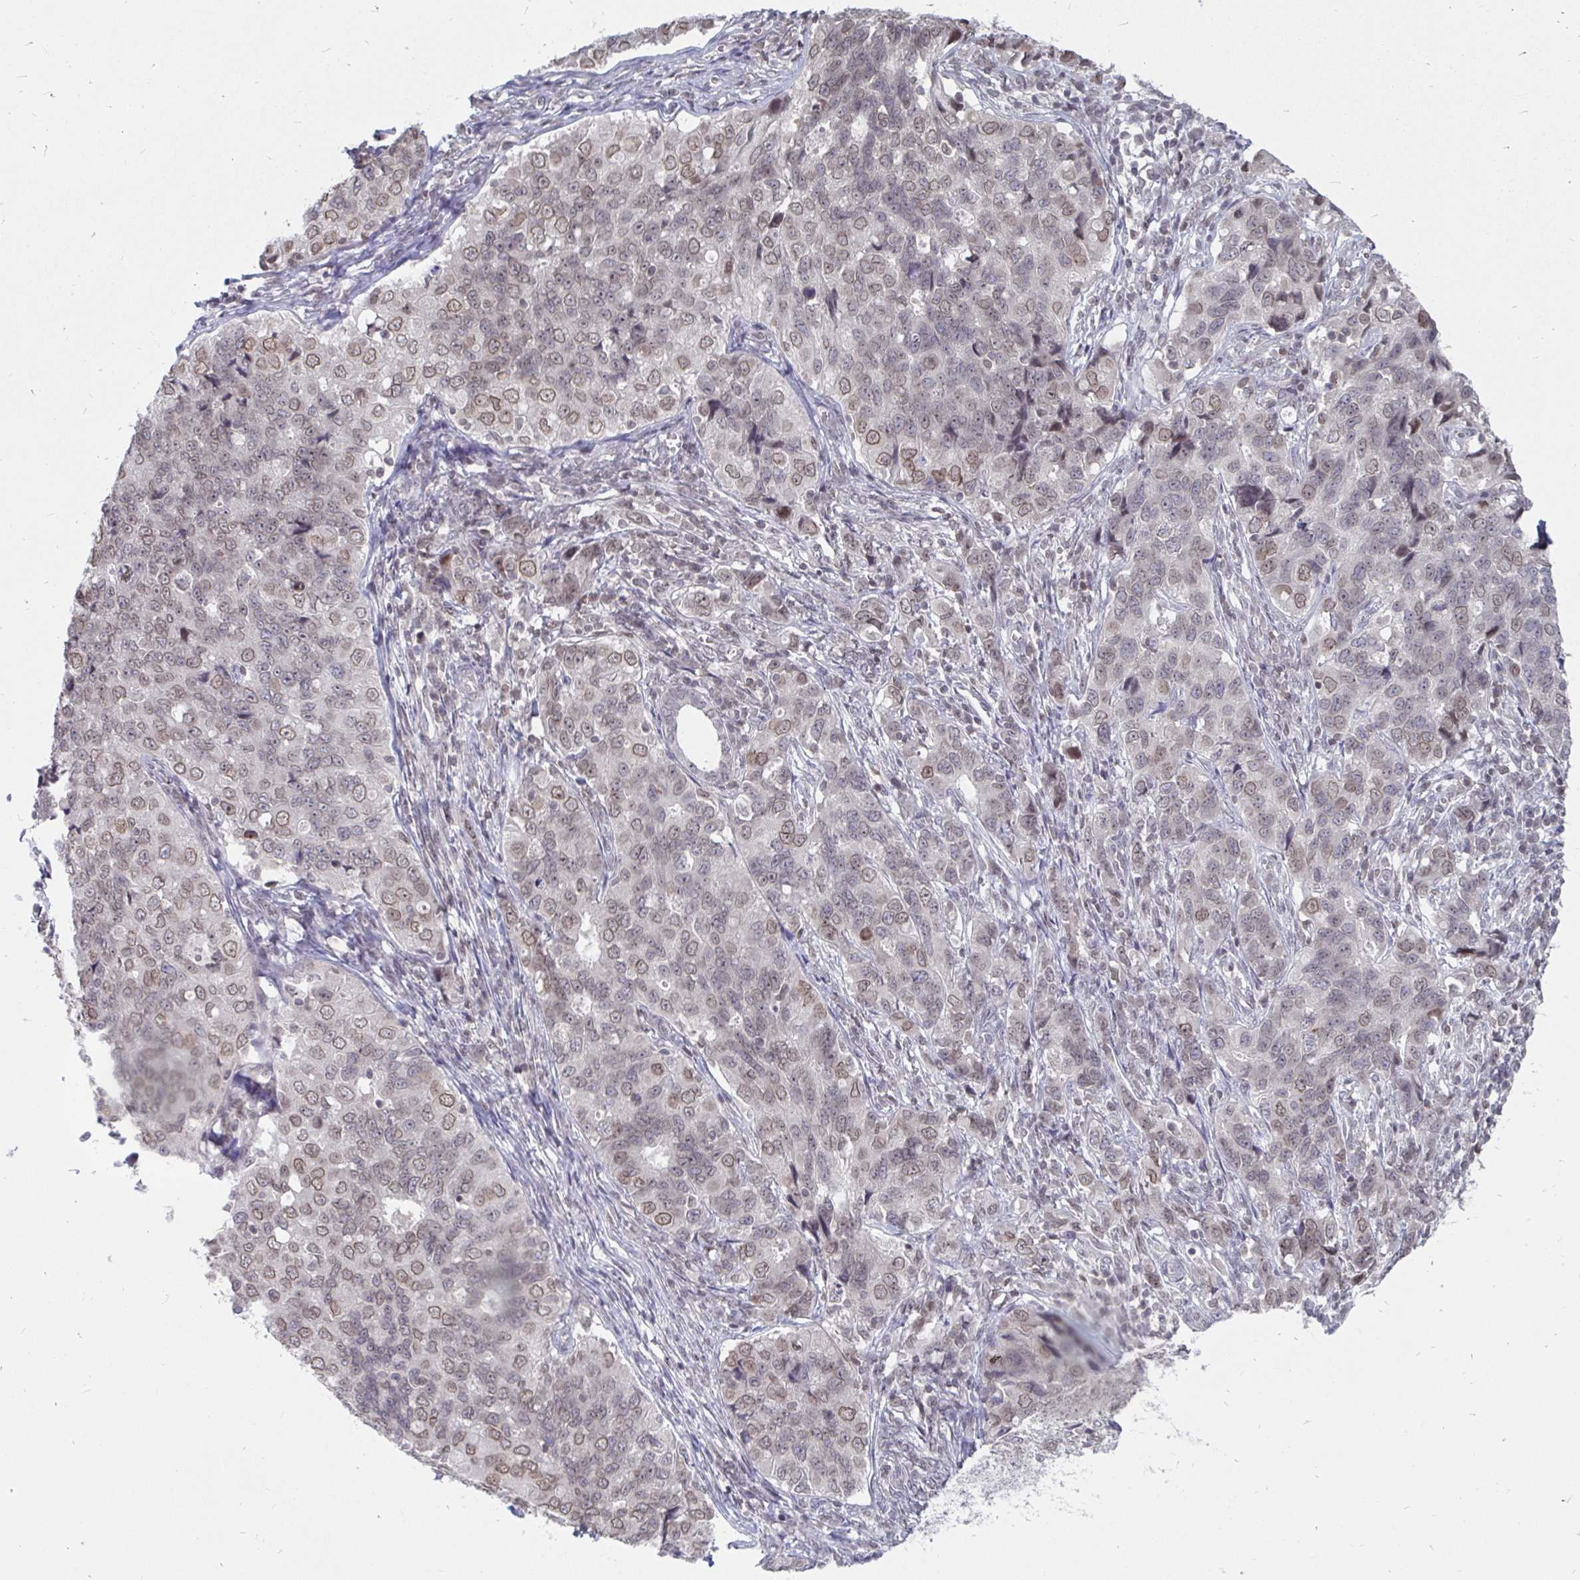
{"staining": {"intensity": "weak", "quantity": "25%-75%", "location": "nuclear"}, "tissue": "endometrial cancer", "cell_type": "Tumor cells", "image_type": "cancer", "snomed": [{"axis": "morphology", "description": "Adenocarcinoma, NOS"}, {"axis": "topography", "description": "Endometrium"}], "caption": "Immunohistochemical staining of human endometrial cancer (adenocarcinoma) demonstrates low levels of weak nuclear protein staining in approximately 25%-75% of tumor cells. (Stains: DAB in brown, nuclei in blue, Microscopy: brightfield microscopy at high magnification).", "gene": "TRIP12", "patient": {"sex": "female", "age": 43}}